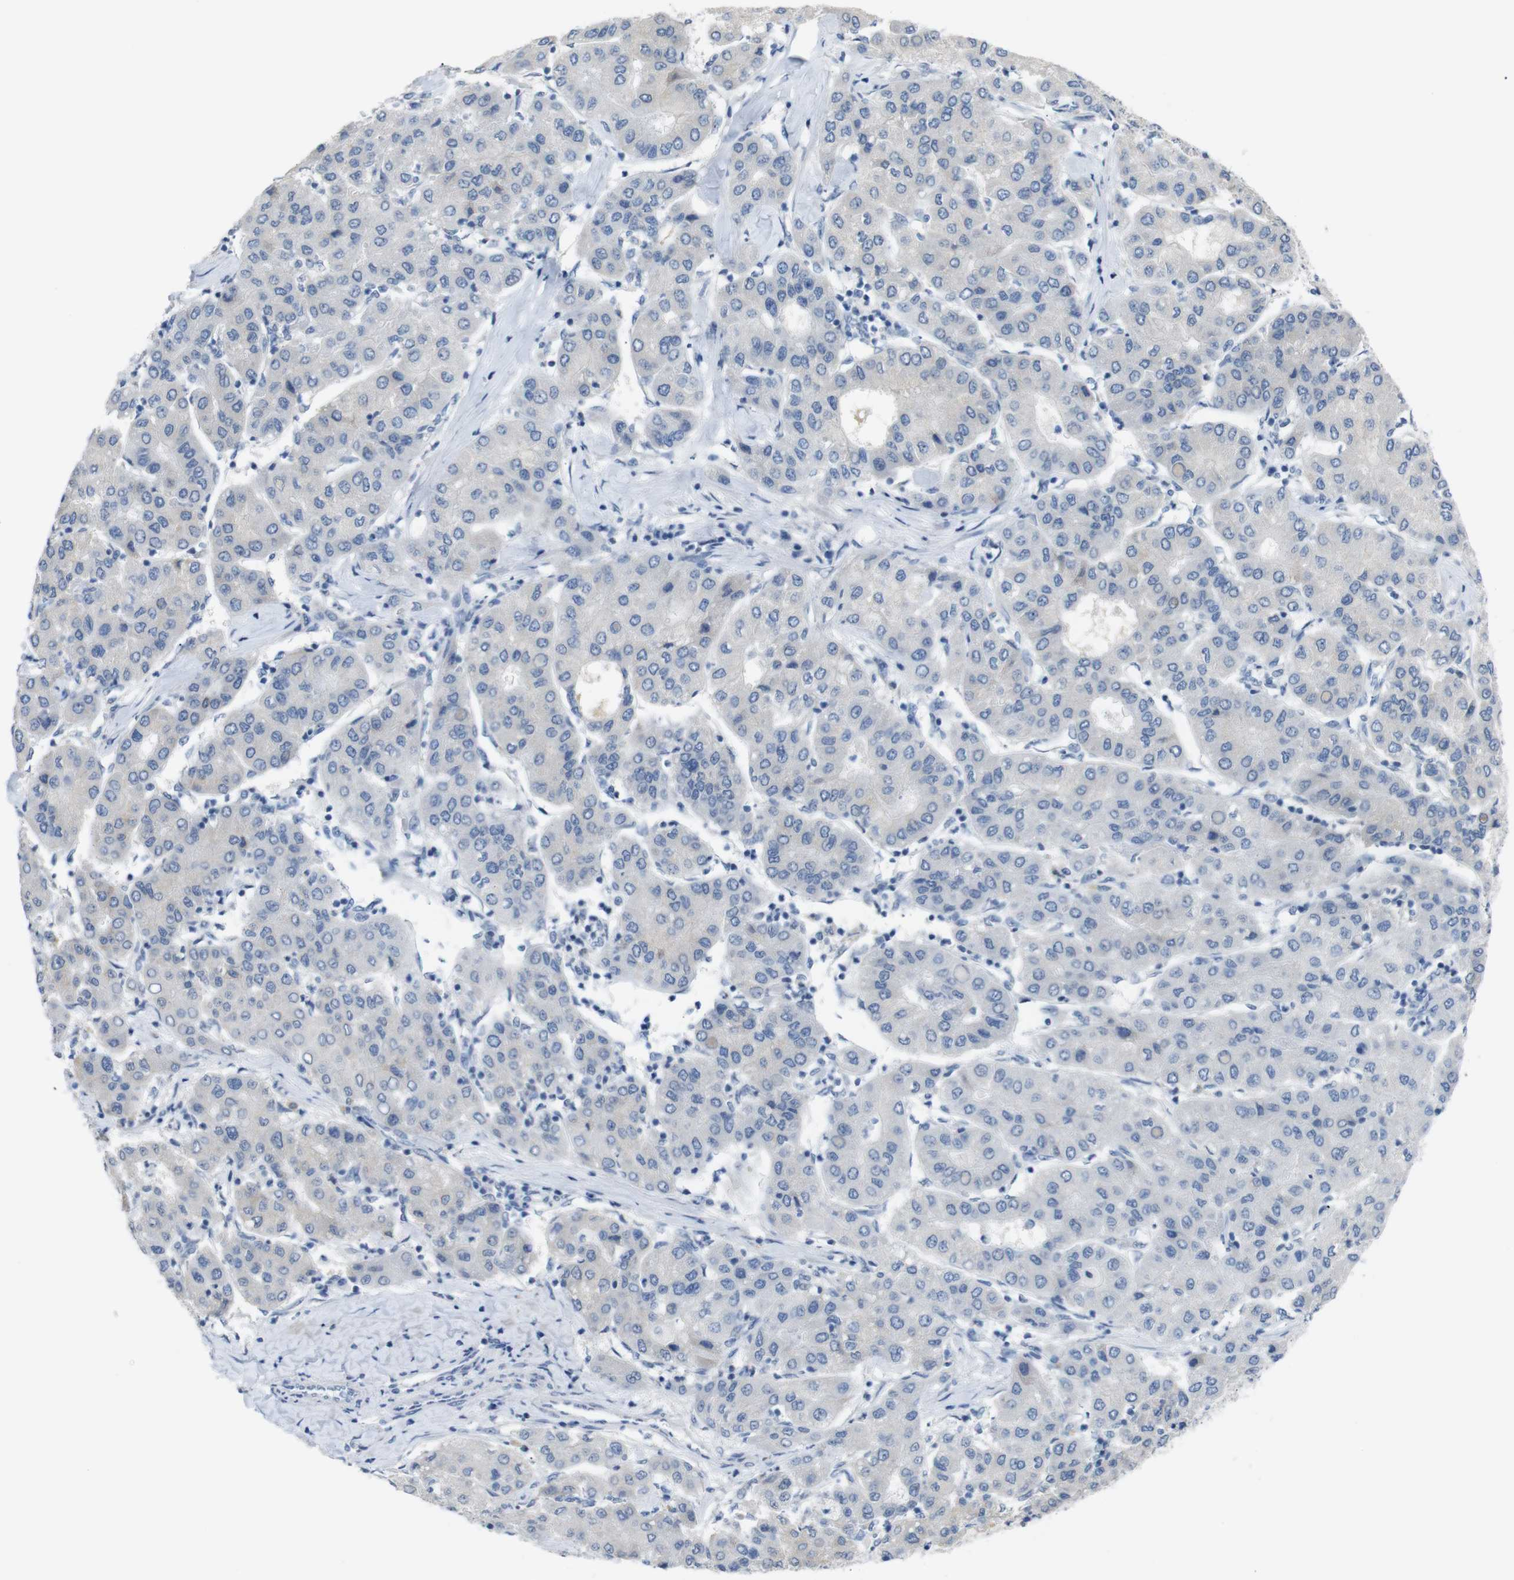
{"staining": {"intensity": "negative", "quantity": "none", "location": "none"}, "tissue": "liver cancer", "cell_type": "Tumor cells", "image_type": "cancer", "snomed": [{"axis": "morphology", "description": "Carcinoma, Hepatocellular, NOS"}, {"axis": "topography", "description": "Liver"}], "caption": "Tumor cells show no significant positivity in liver hepatocellular carcinoma.", "gene": "CHRM5", "patient": {"sex": "male", "age": 65}}